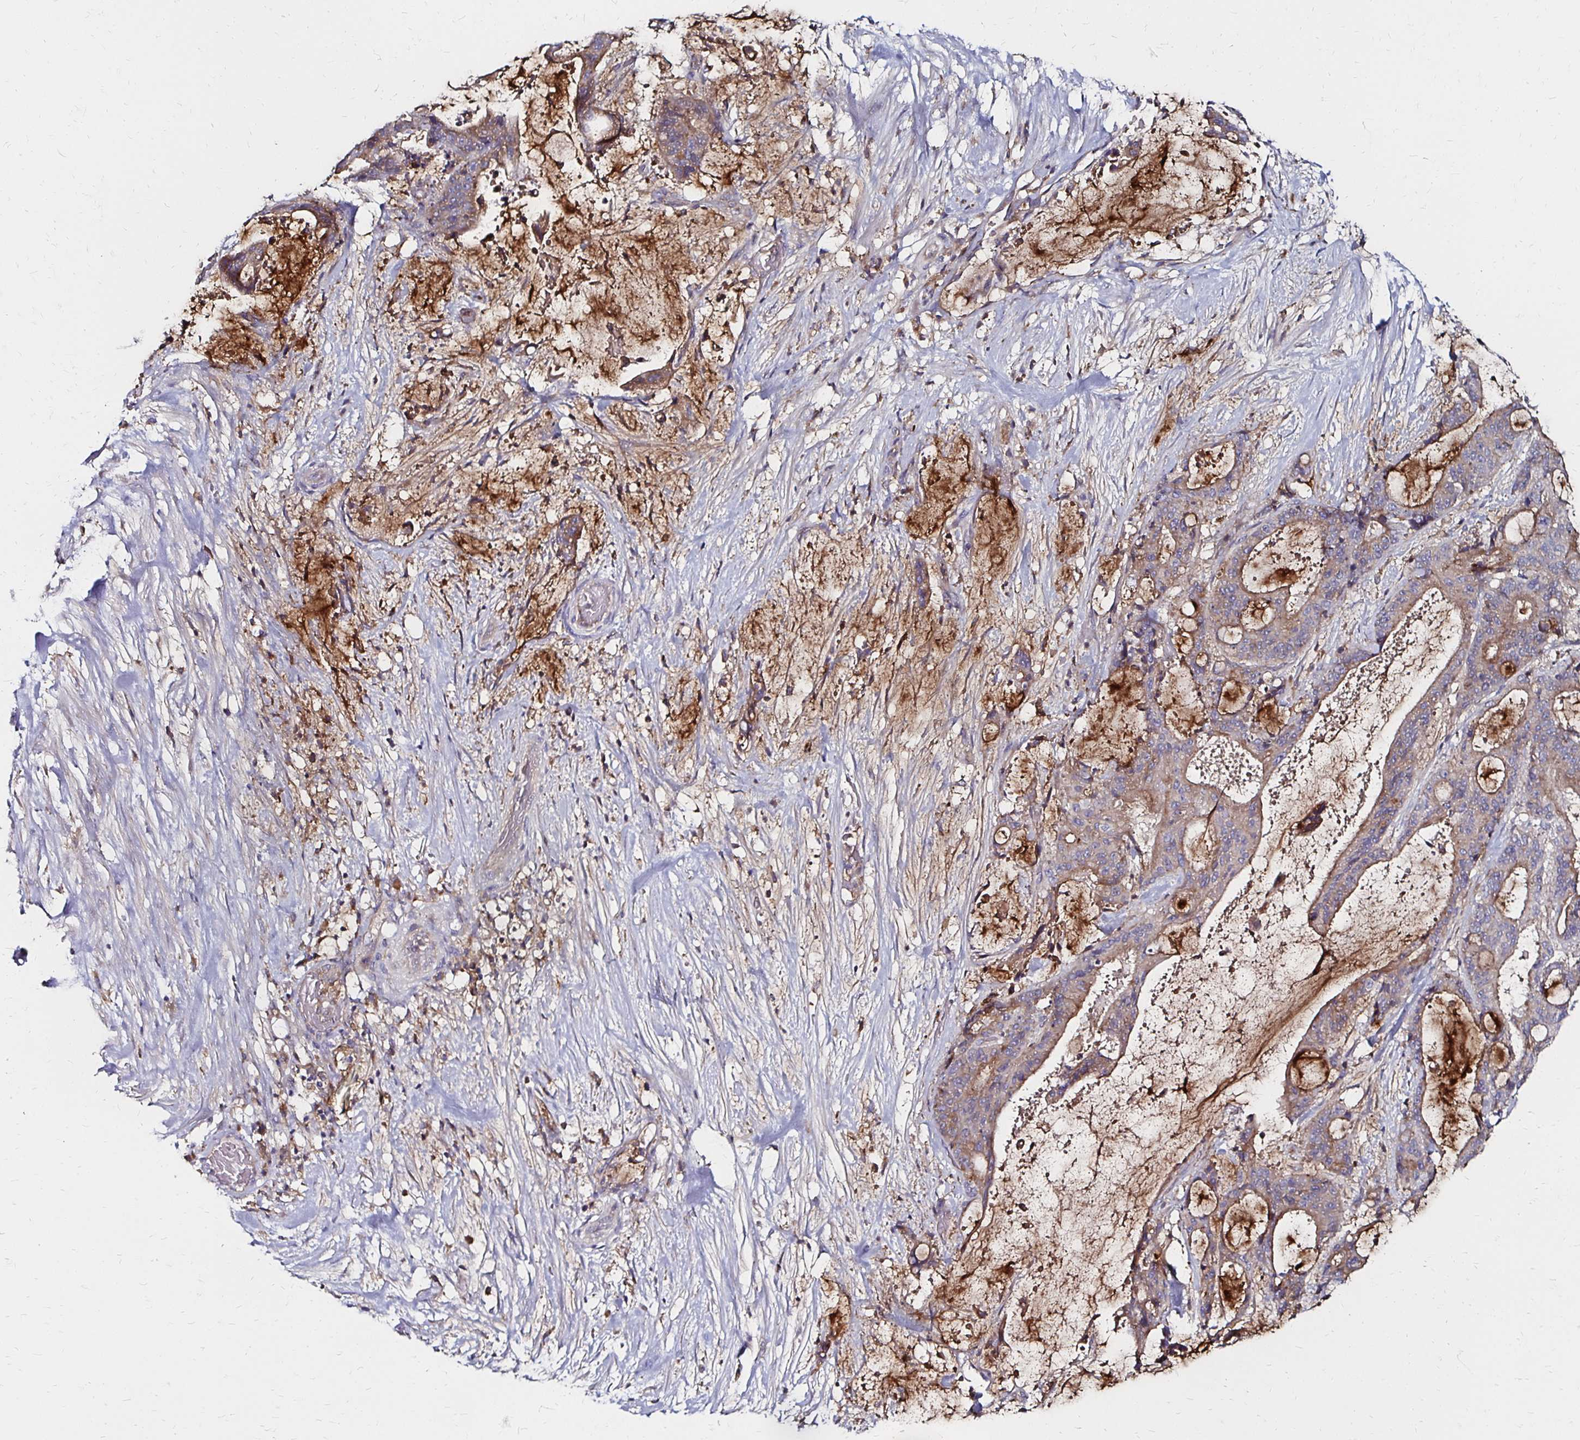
{"staining": {"intensity": "weak", "quantity": "25%-75%", "location": "cytoplasmic/membranous"}, "tissue": "liver cancer", "cell_type": "Tumor cells", "image_type": "cancer", "snomed": [{"axis": "morphology", "description": "Normal tissue, NOS"}, {"axis": "morphology", "description": "Cholangiocarcinoma"}, {"axis": "topography", "description": "Liver"}, {"axis": "topography", "description": "Peripheral nerve tissue"}], "caption": "Liver cancer (cholangiocarcinoma) stained with a brown dye exhibits weak cytoplasmic/membranous positive positivity in about 25%-75% of tumor cells.", "gene": "NCSTN", "patient": {"sex": "female", "age": 73}}